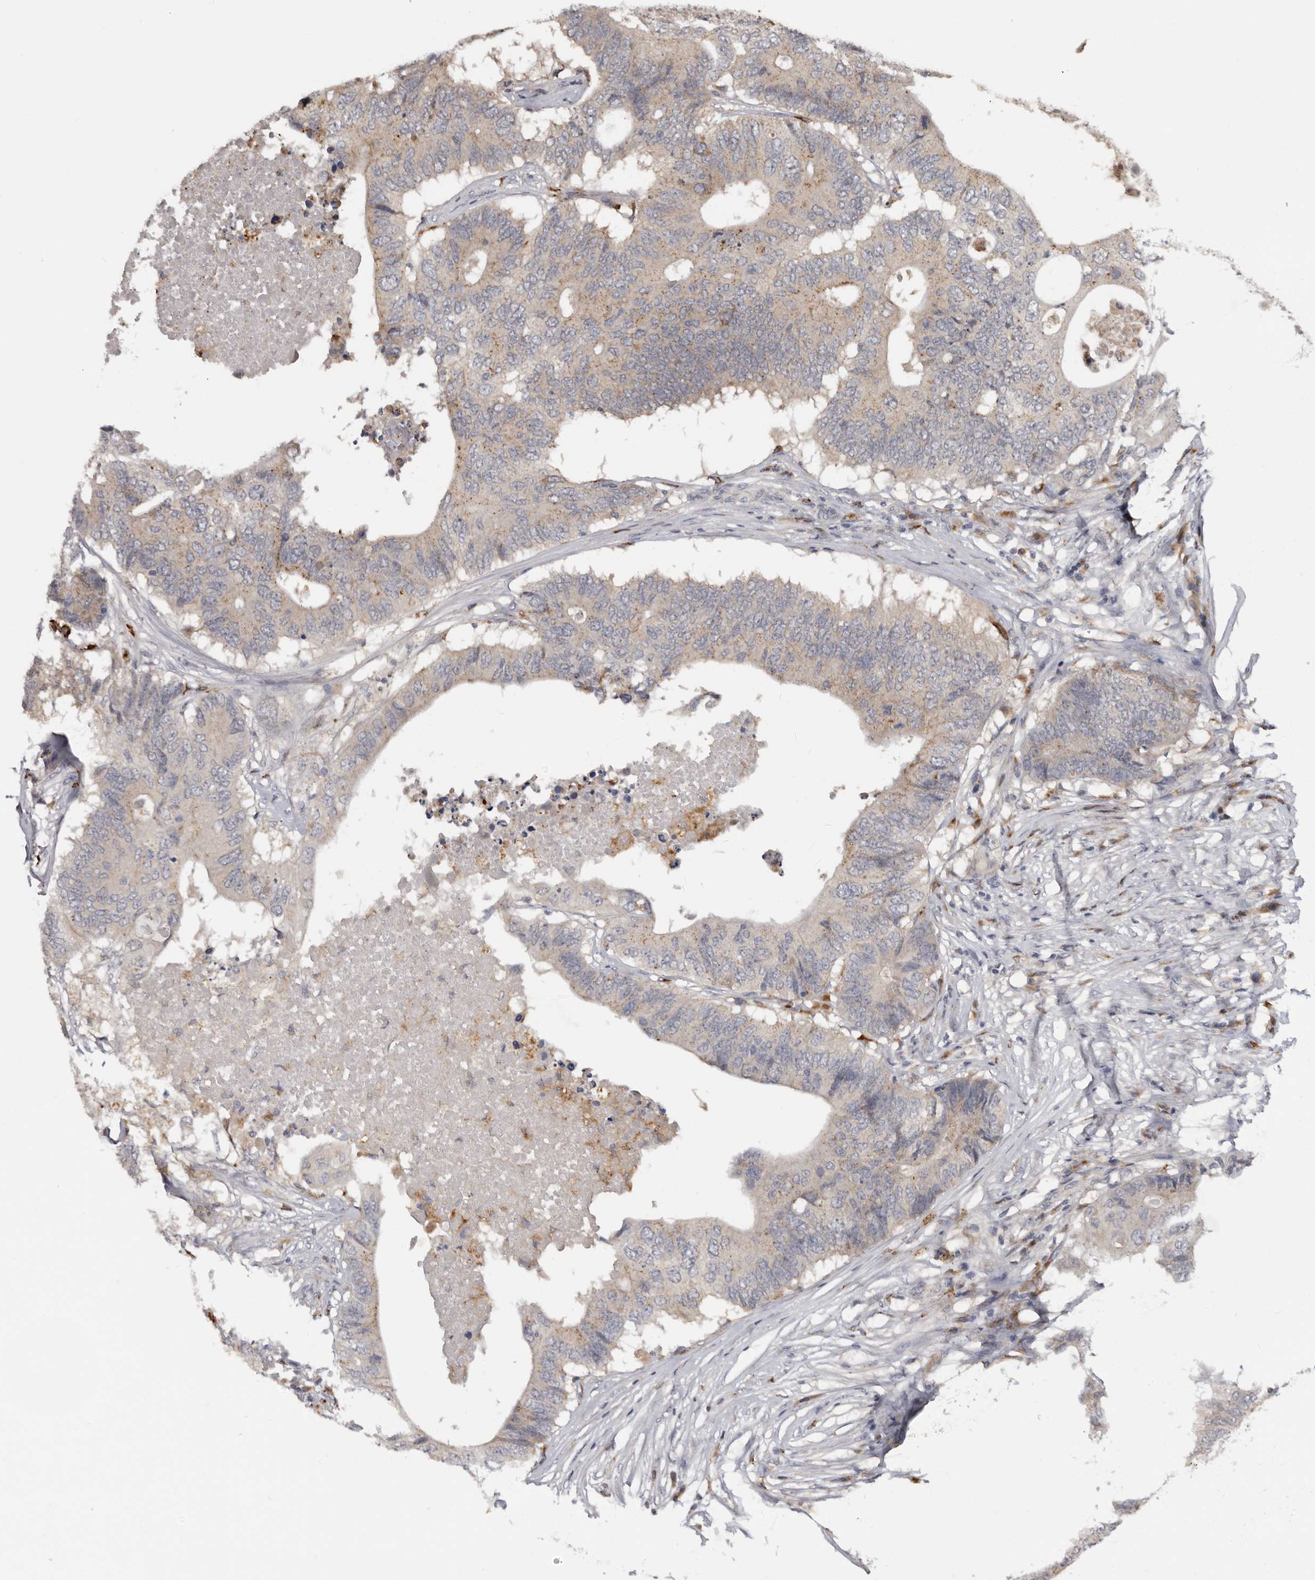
{"staining": {"intensity": "weak", "quantity": "25%-75%", "location": "cytoplasmic/membranous"}, "tissue": "colorectal cancer", "cell_type": "Tumor cells", "image_type": "cancer", "snomed": [{"axis": "morphology", "description": "Adenocarcinoma, NOS"}, {"axis": "topography", "description": "Colon"}], "caption": "Human colorectal cancer stained for a protein (brown) exhibits weak cytoplasmic/membranous positive expression in approximately 25%-75% of tumor cells.", "gene": "DAP", "patient": {"sex": "male", "age": 71}}